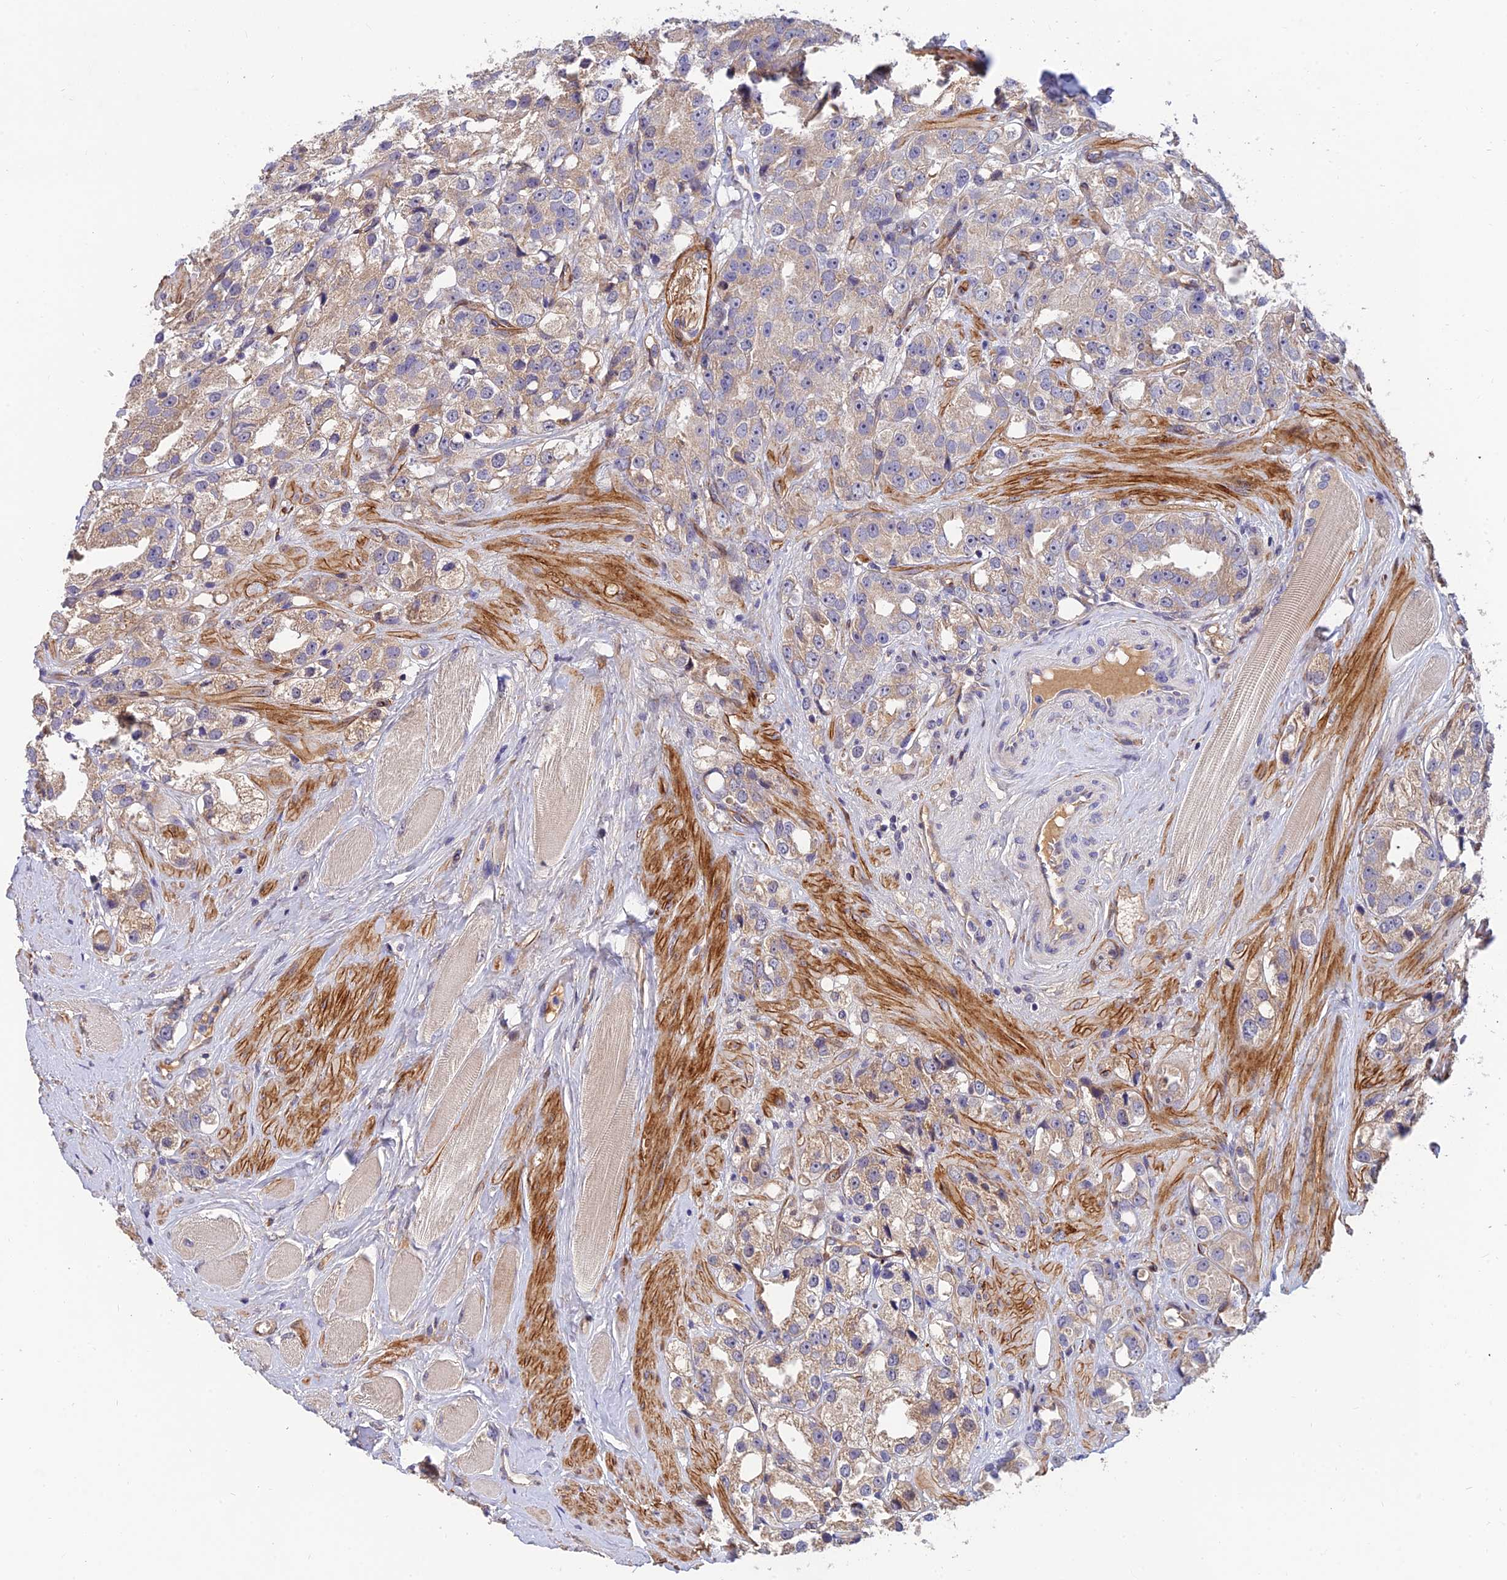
{"staining": {"intensity": "weak", "quantity": "25%-75%", "location": "cytoplasmic/membranous"}, "tissue": "prostate cancer", "cell_type": "Tumor cells", "image_type": "cancer", "snomed": [{"axis": "morphology", "description": "Adenocarcinoma, NOS"}, {"axis": "topography", "description": "Prostate"}], "caption": "Tumor cells reveal low levels of weak cytoplasmic/membranous positivity in approximately 25%-75% of cells in prostate adenocarcinoma. The protein of interest is stained brown, and the nuclei are stained in blue (DAB (3,3'-diaminobenzidine) IHC with brightfield microscopy, high magnification).", "gene": "MRPL35", "patient": {"sex": "male", "age": 79}}